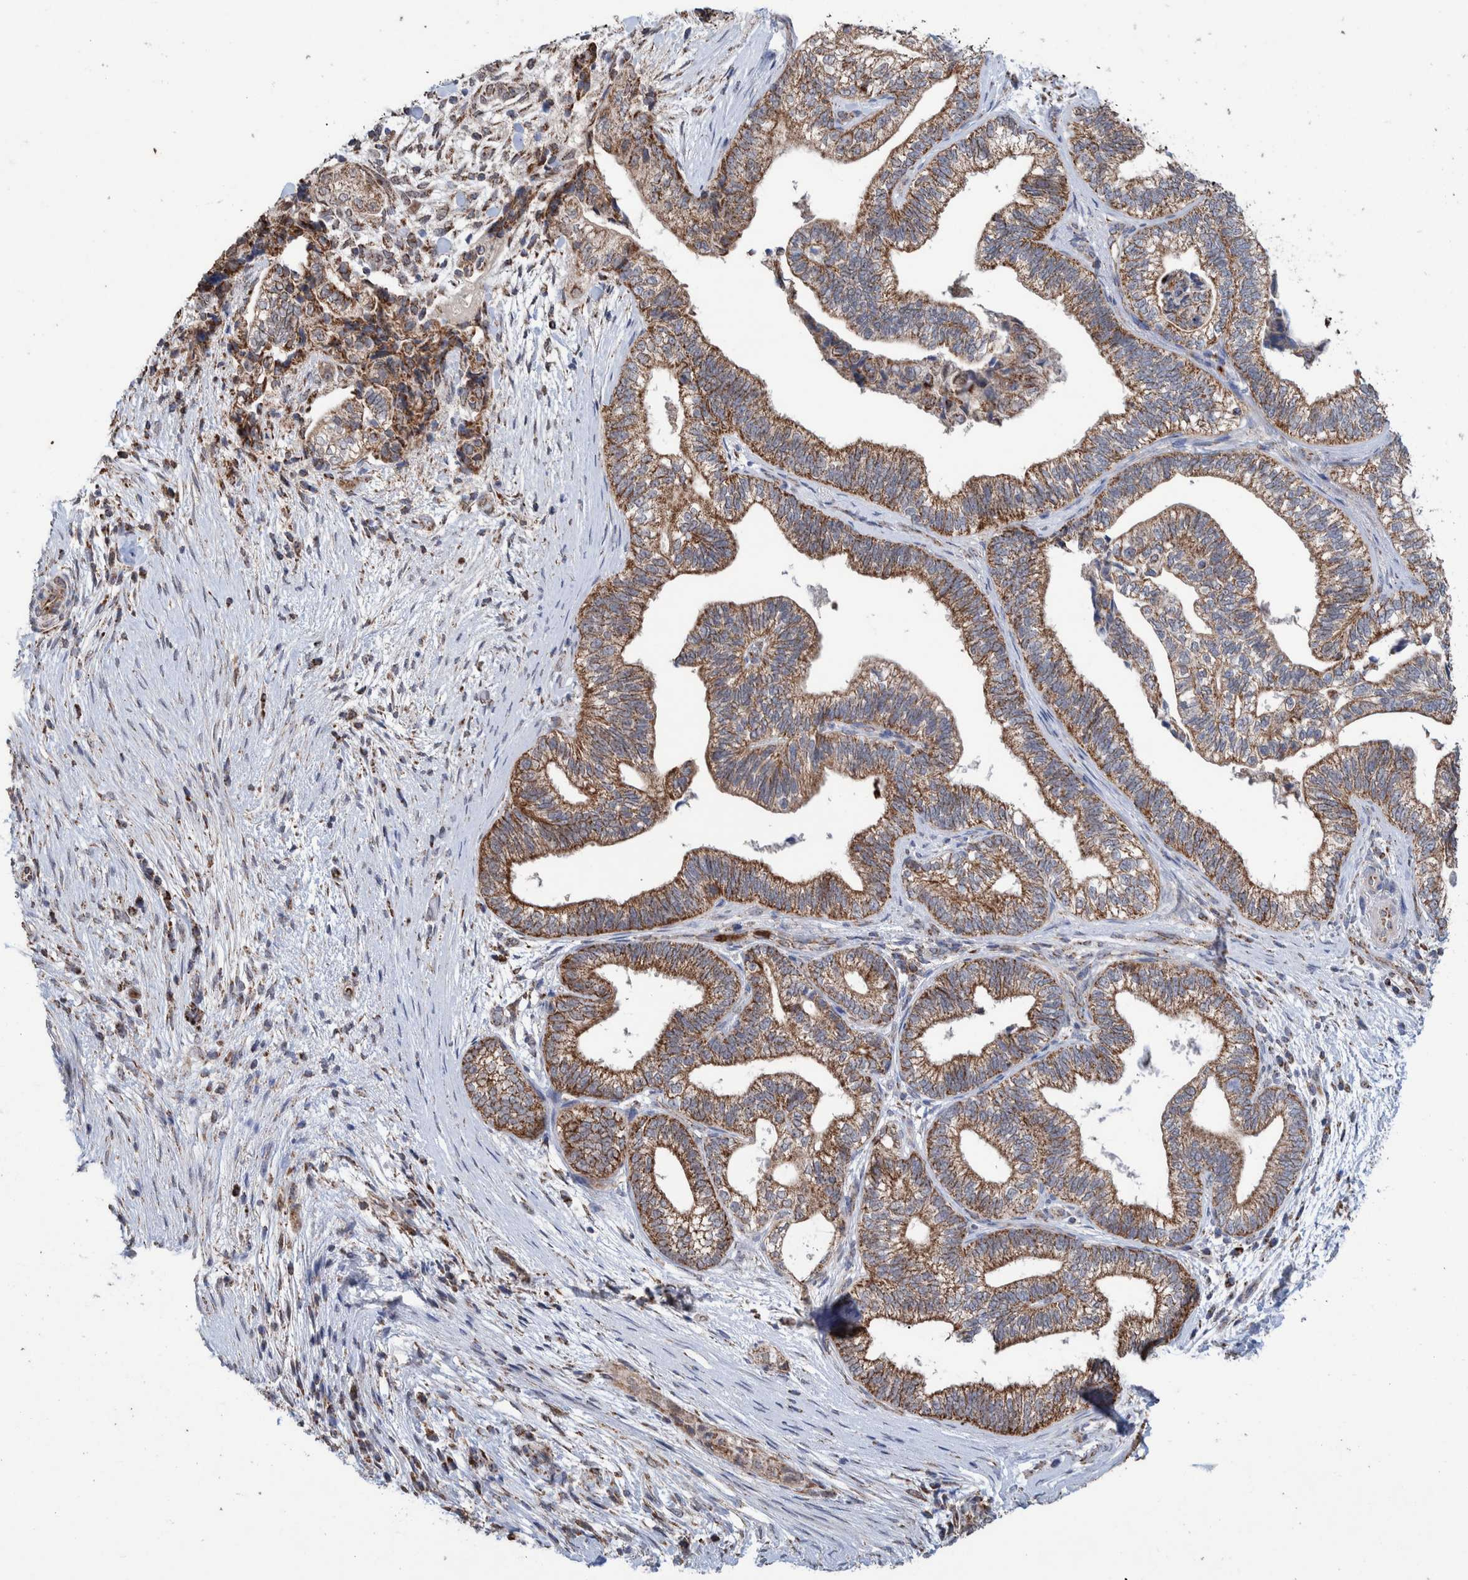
{"staining": {"intensity": "moderate", "quantity": ">75%", "location": "cytoplasmic/membranous"}, "tissue": "pancreatic cancer", "cell_type": "Tumor cells", "image_type": "cancer", "snomed": [{"axis": "morphology", "description": "Adenocarcinoma, NOS"}, {"axis": "topography", "description": "Pancreas"}], "caption": "There is medium levels of moderate cytoplasmic/membranous expression in tumor cells of pancreatic adenocarcinoma, as demonstrated by immunohistochemical staining (brown color).", "gene": "DECR1", "patient": {"sex": "male", "age": 72}}